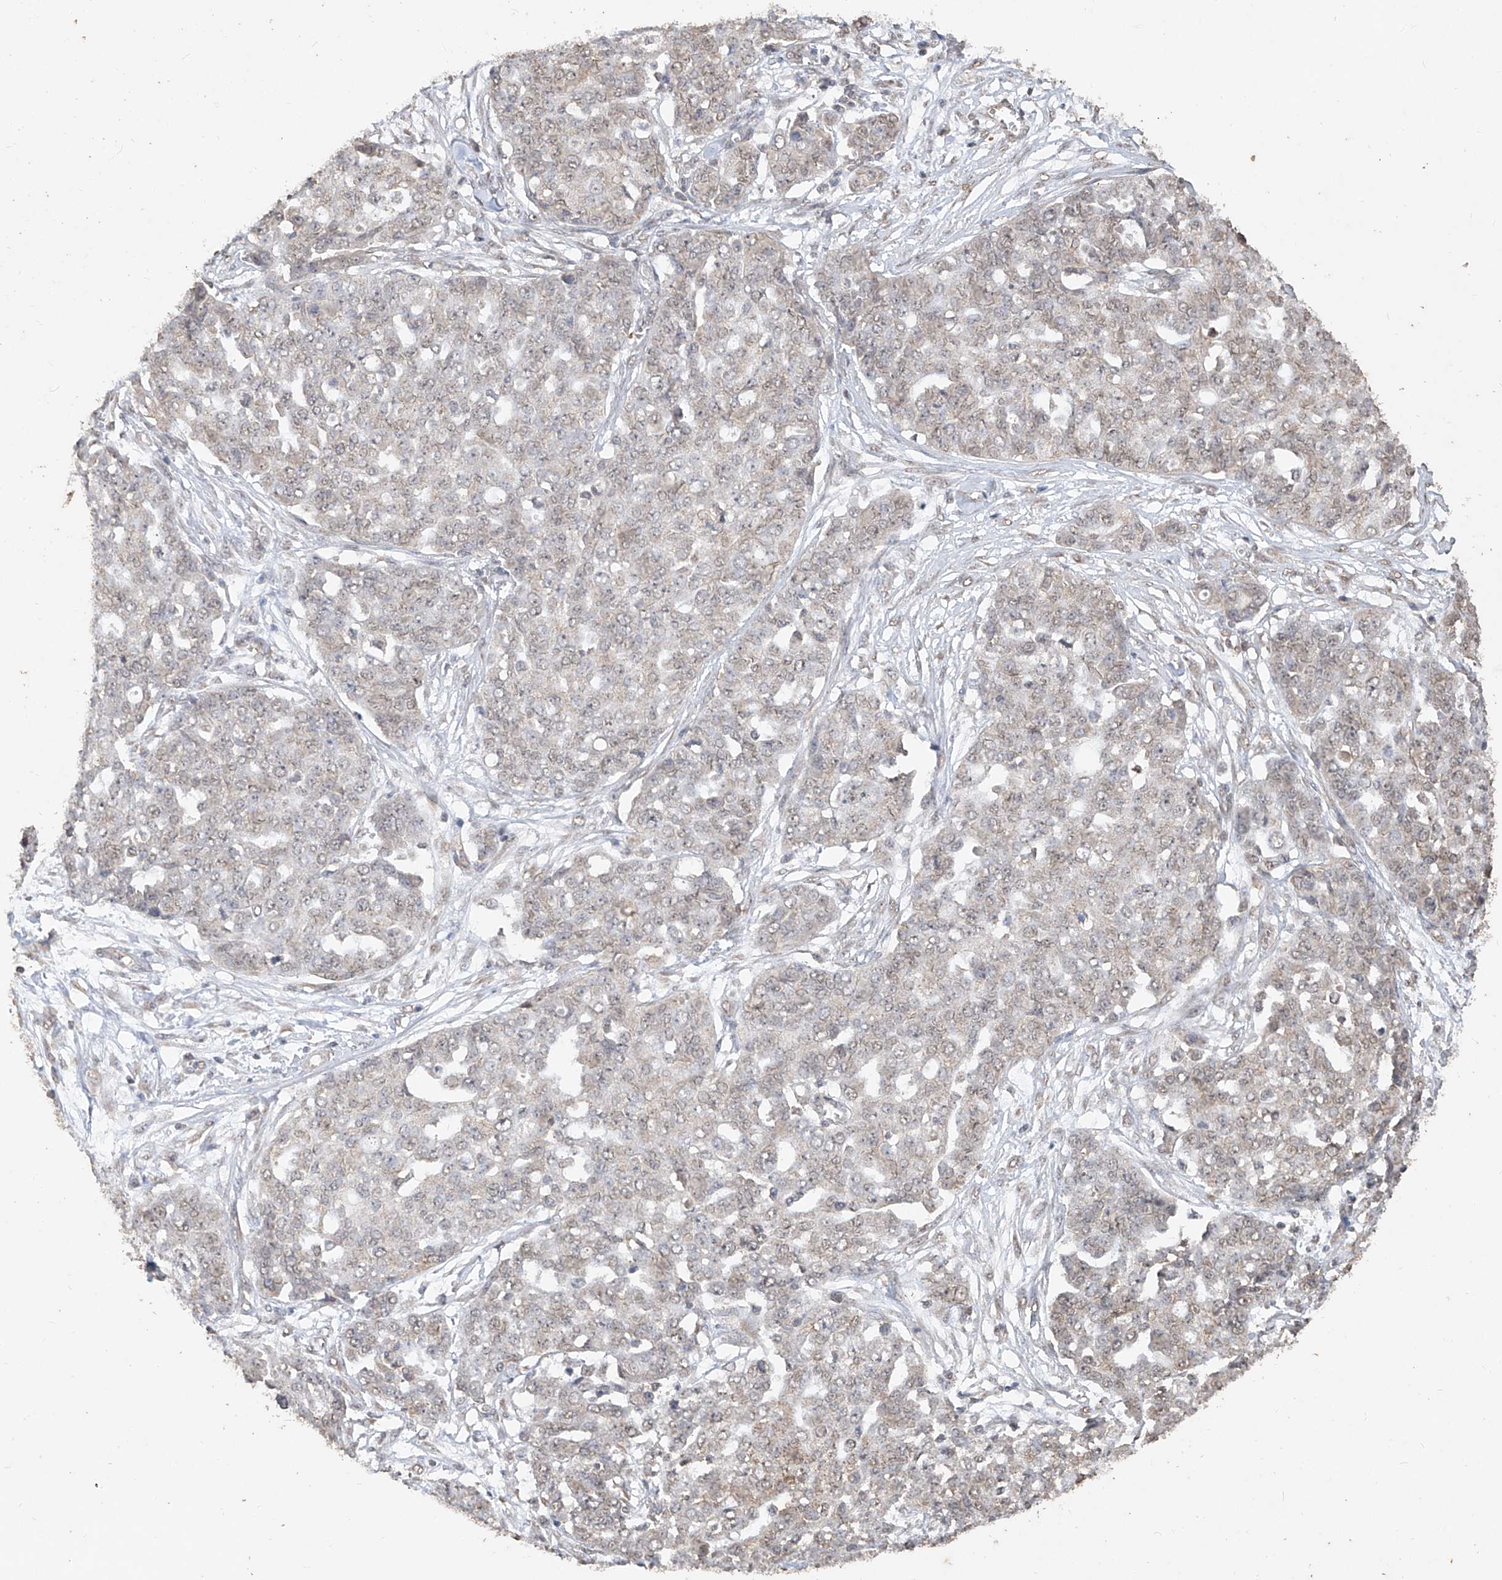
{"staining": {"intensity": "negative", "quantity": "none", "location": "none"}, "tissue": "ovarian cancer", "cell_type": "Tumor cells", "image_type": "cancer", "snomed": [{"axis": "morphology", "description": "Cystadenocarcinoma, serous, NOS"}, {"axis": "topography", "description": "Soft tissue"}, {"axis": "topography", "description": "Ovary"}], "caption": "Histopathology image shows no protein positivity in tumor cells of ovarian cancer tissue.", "gene": "ELOVL1", "patient": {"sex": "female", "age": 57}}